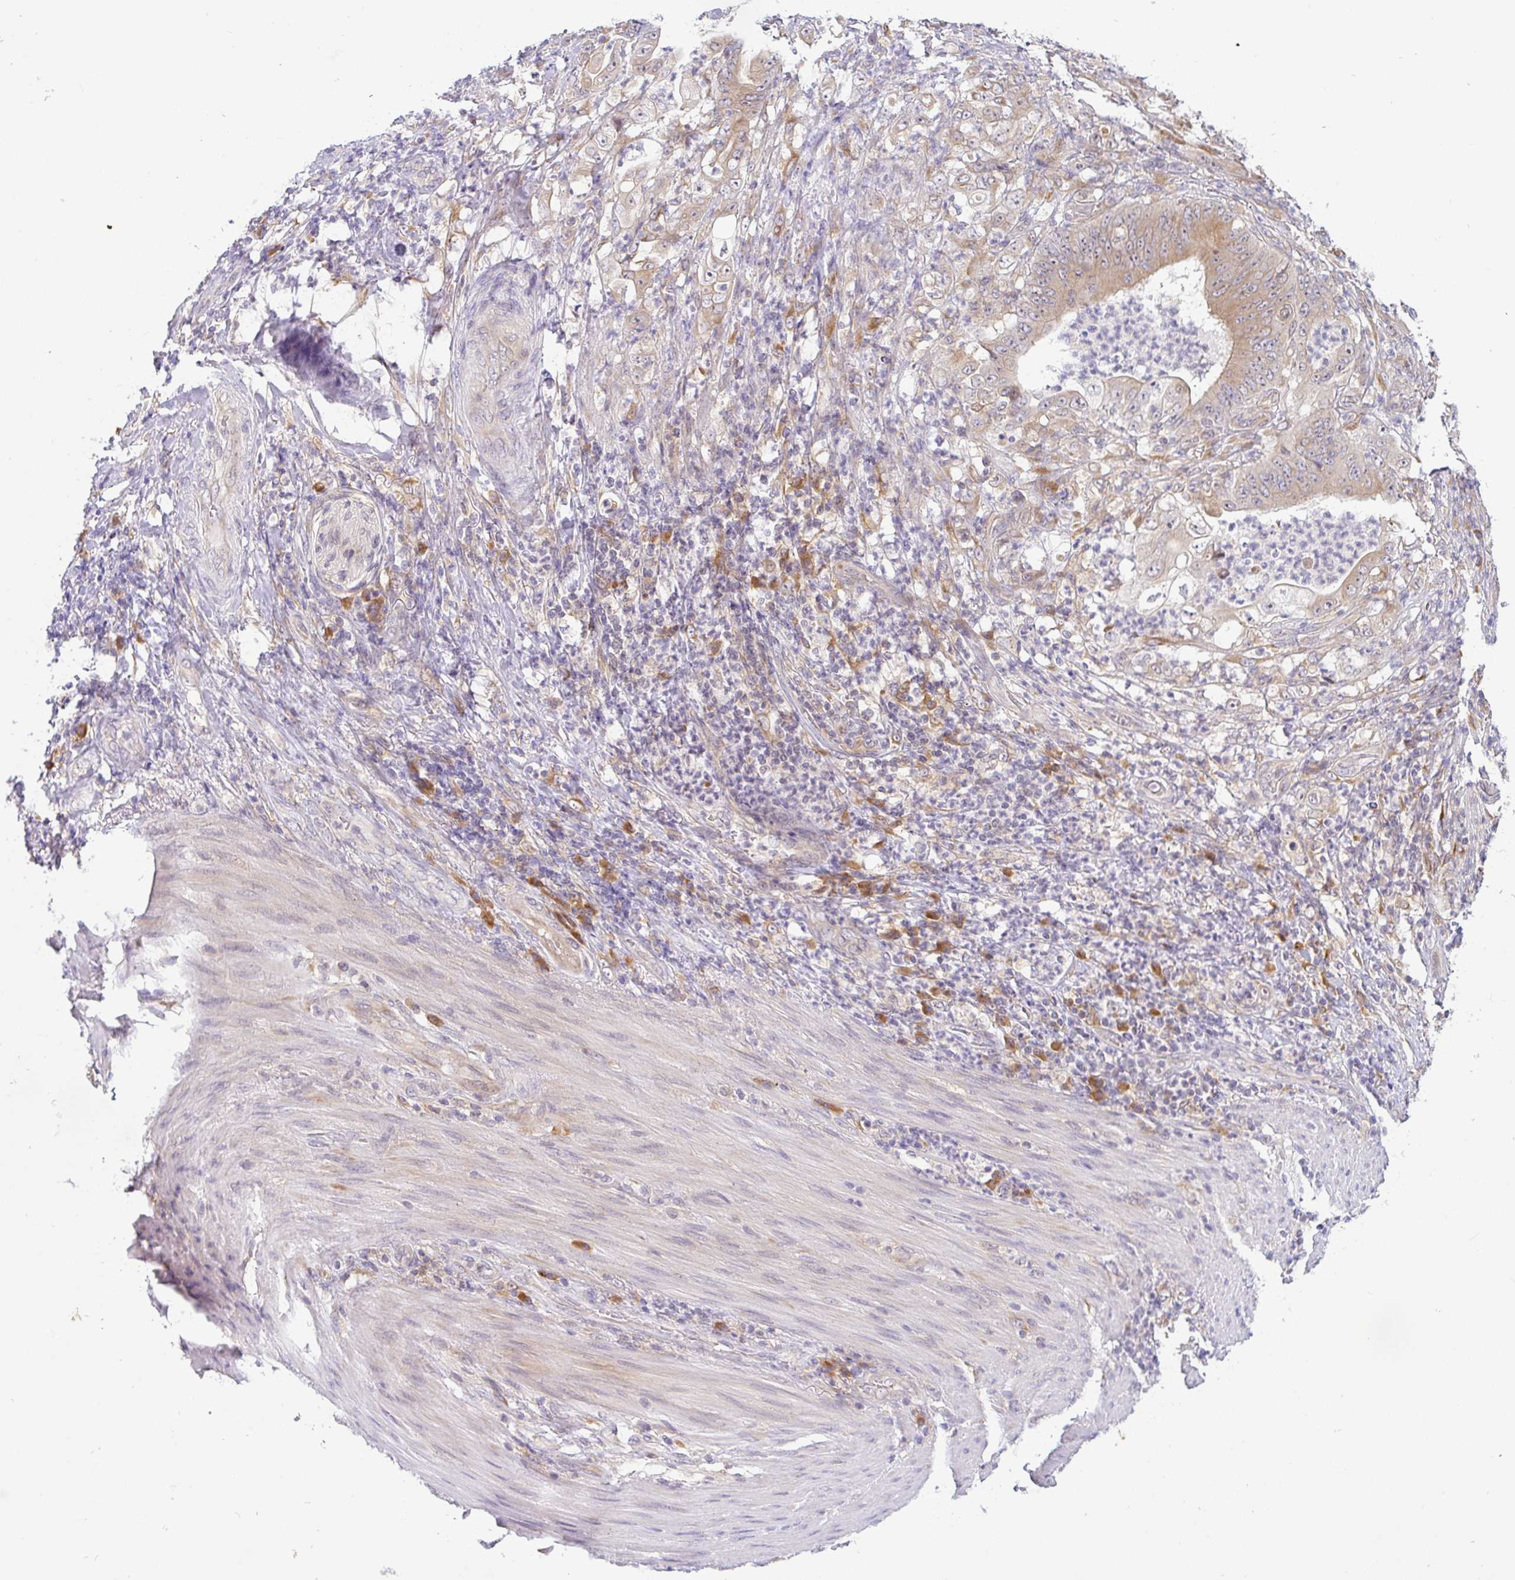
{"staining": {"intensity": "moderate", "quantity": ">75%", "location": "cytoplasmic/membranous"}, "tissue": "stomach cancer", "cell_type": "Tumor cells", "image_type": "cancer", "snomed": [{"axis": "morphology", "description": "Adenocarcinoma, NOS"}, {"axis": "topography", "description": "Stomach"}], "caption": "Stomach cancer stained for a protein (brown) shows moderate cytoplasmic/membranous positive positivity in approximately >75% of tumor cells.", "gene": "DERL2", "patient": {"sex": "female", "age": 73}}